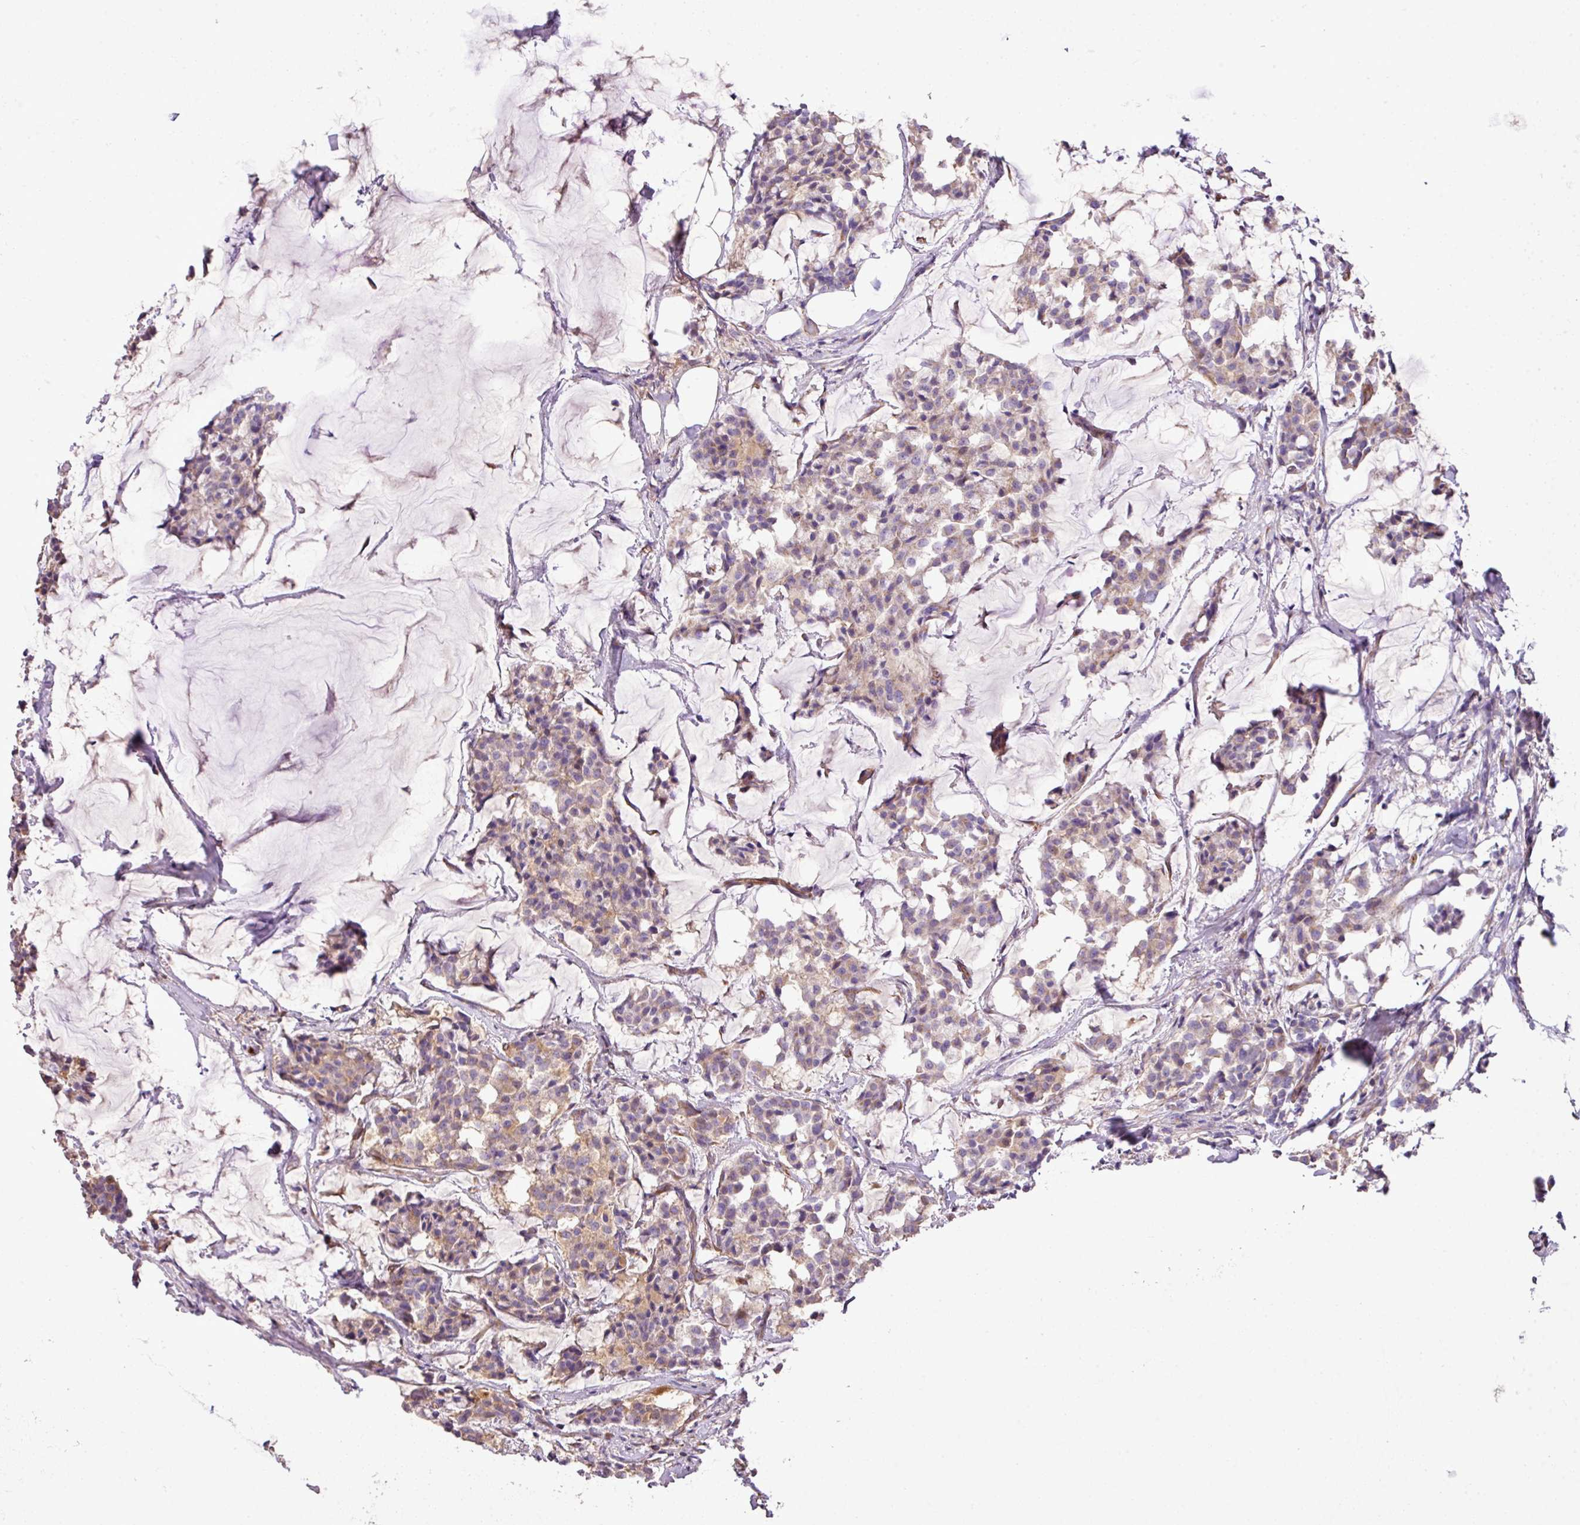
{"staining": {"intensity": "weak", "quantity": "25%-75%", "location": "cytoplasmic/membranous"}, "tissue": "breast cancer", "cell_type": "Tumor cells", "image_type": "cancer", "snomed": [{"axis": "morphology", "description": "Duct carcinoma"}, {"axis": "topography", "description": "Breast"}], "caption": "The micrograph shows staining of breast intraductal carcinoma, revealing weak cytoplasmic/membranous protein staining (brown color) within tumor cells.", "gene": "CTXN2", "patient": {"sex": "female", "age": 93}}